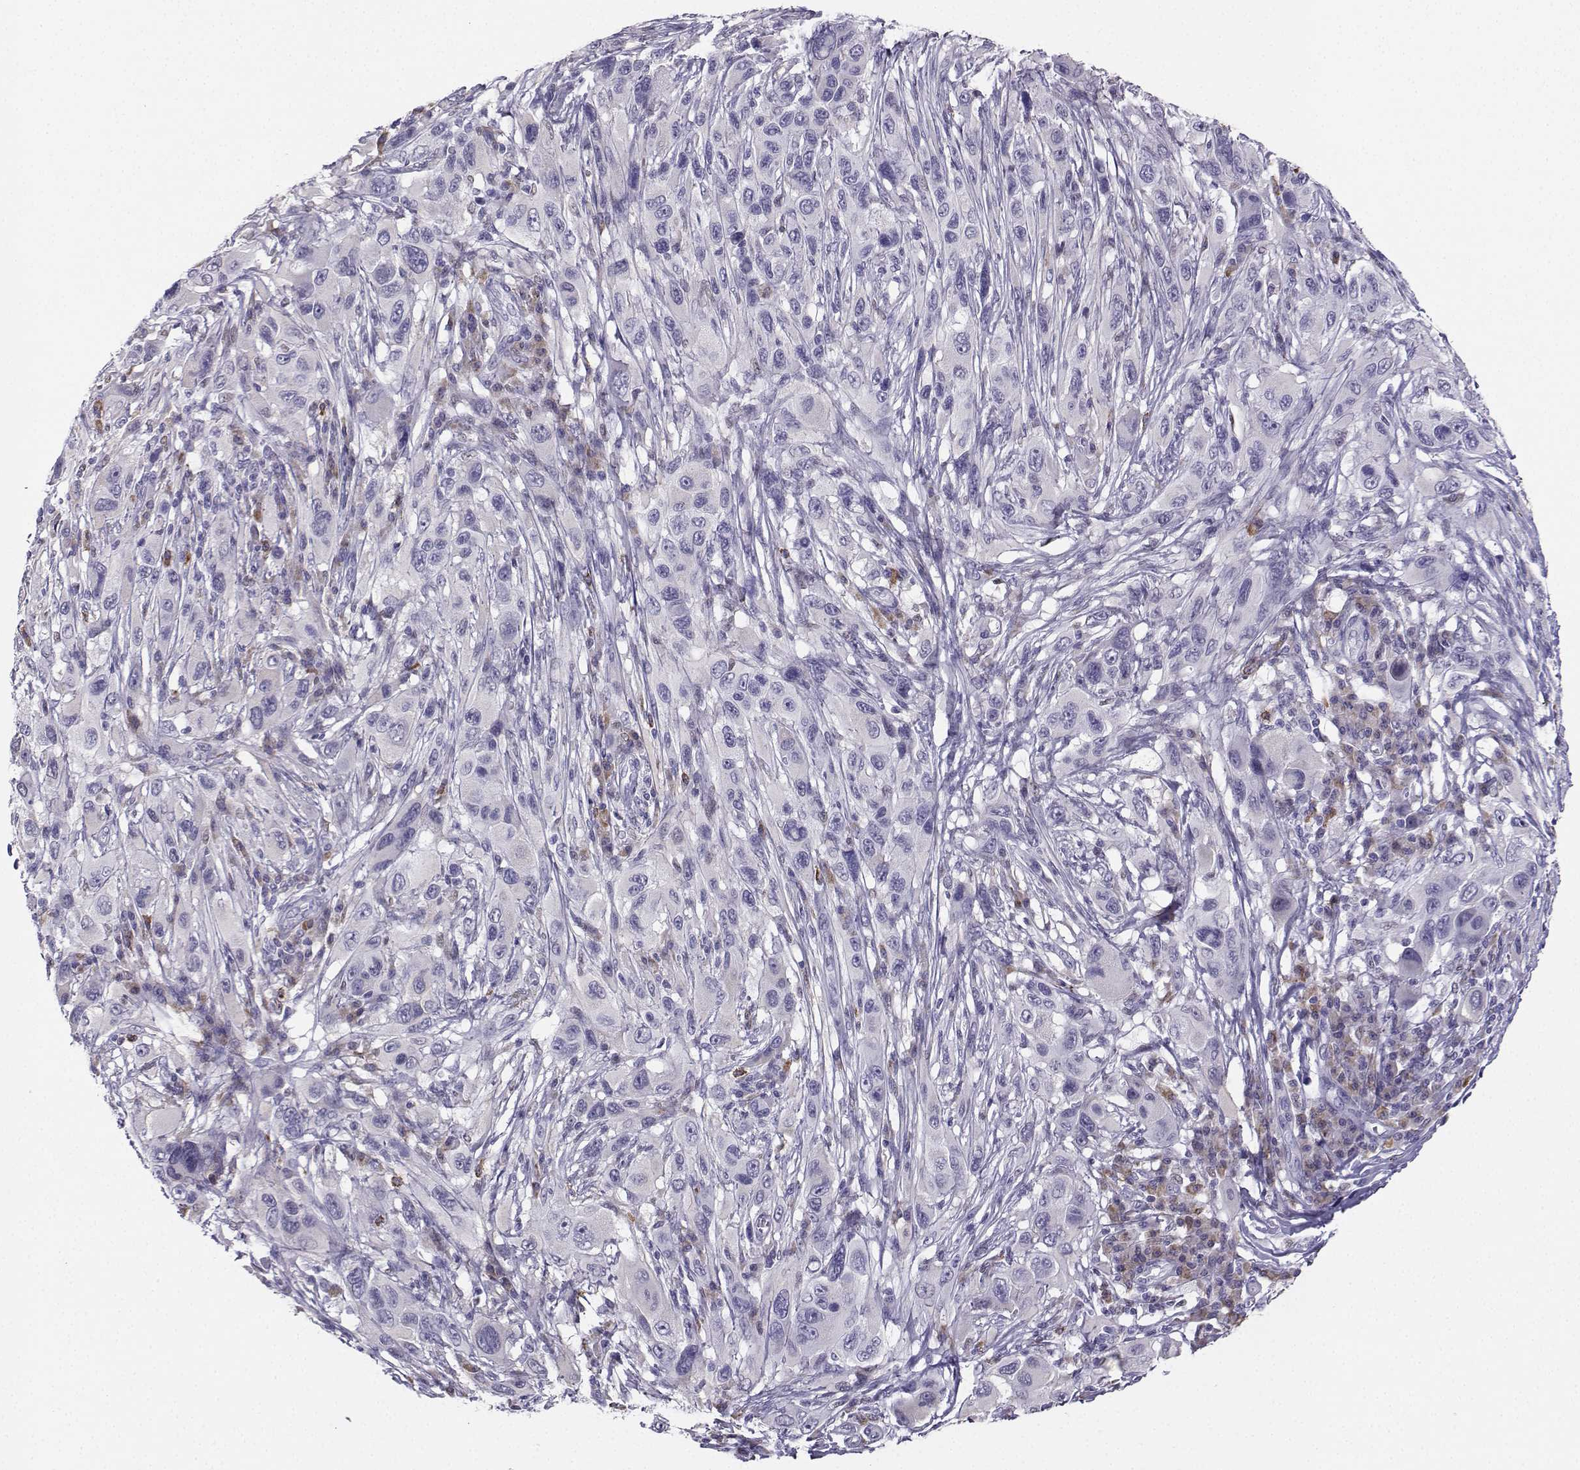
{"staining": {"intensity": "negative", "quantity": "none", "location": "none"}, "tissue": "melanoma", "cell_type": "Tumor cells", "image_type": "cancer", "snomed": [{"axis": "morphology", "description": "Malignant melanoma, NOS"}, {"axis": "topography", "description": "Skin"}], "caption": "This is an immunohistochemistry (IHC) micrograph of malignant melanoma. There is no staining in tumor cells.", "gene": "DCLK3", "patient": {"sex": "male", "age": 53}}